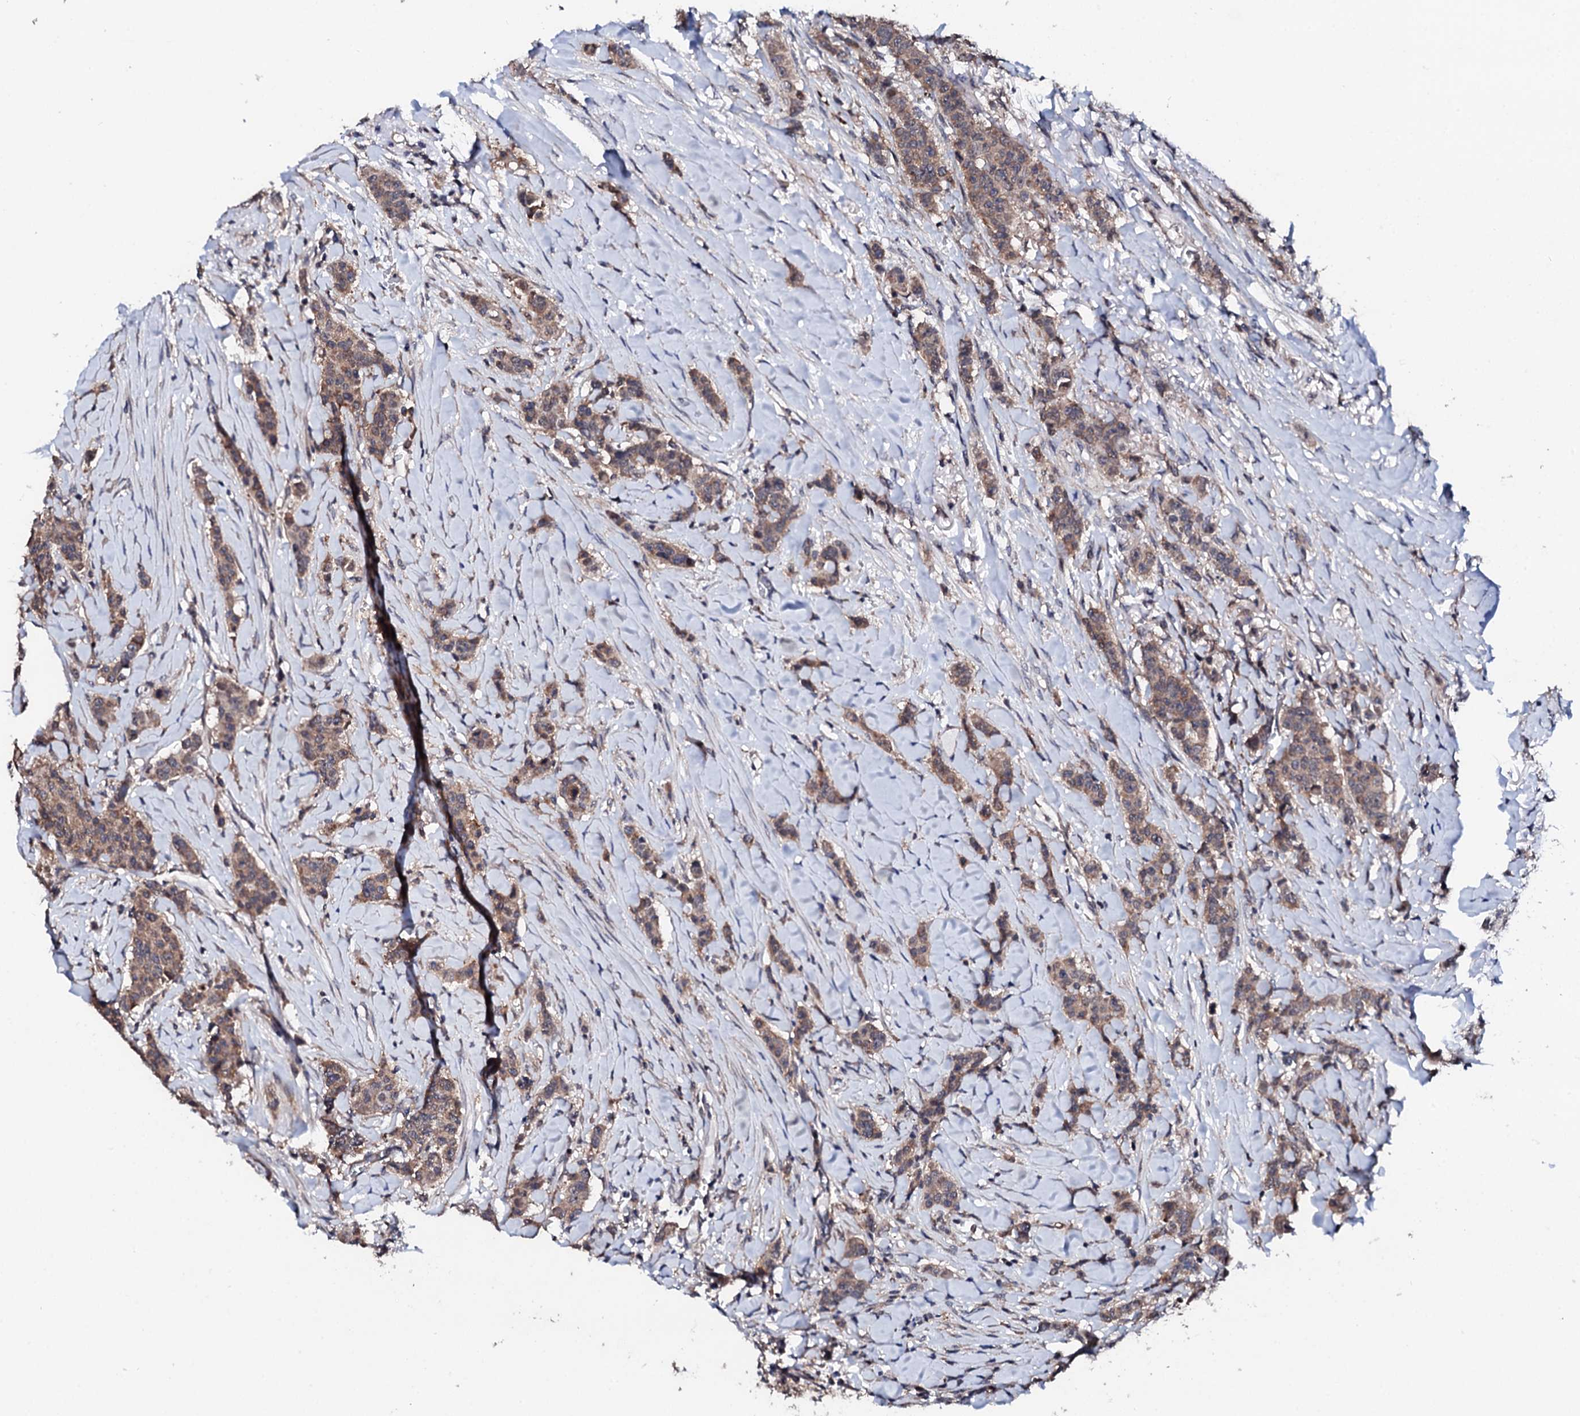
{"staining": {"intensity": "moderate", "quantity": ">75%", "location": "cytoplasmic/membranous"}, "tissue": "breast cancer", "cell_type": "Tumor cells", "image_type": "cancer", "snomed": [{"axis": "morphology", "description": "Duct carcinoma"}, {"axis": "topography", "description": "Breast"}], "caption": "This micrograph shows breast intraductal carcinoma stained with immunohistochemistry (IHC) to label a protein in brown. The cytoplasmic/membranous of tumor cells show moderate positivity for the protein. Nuclei are counter-stained blue.", "gene": "EDC3", "patient": {"sex": "female", "age": 40}}